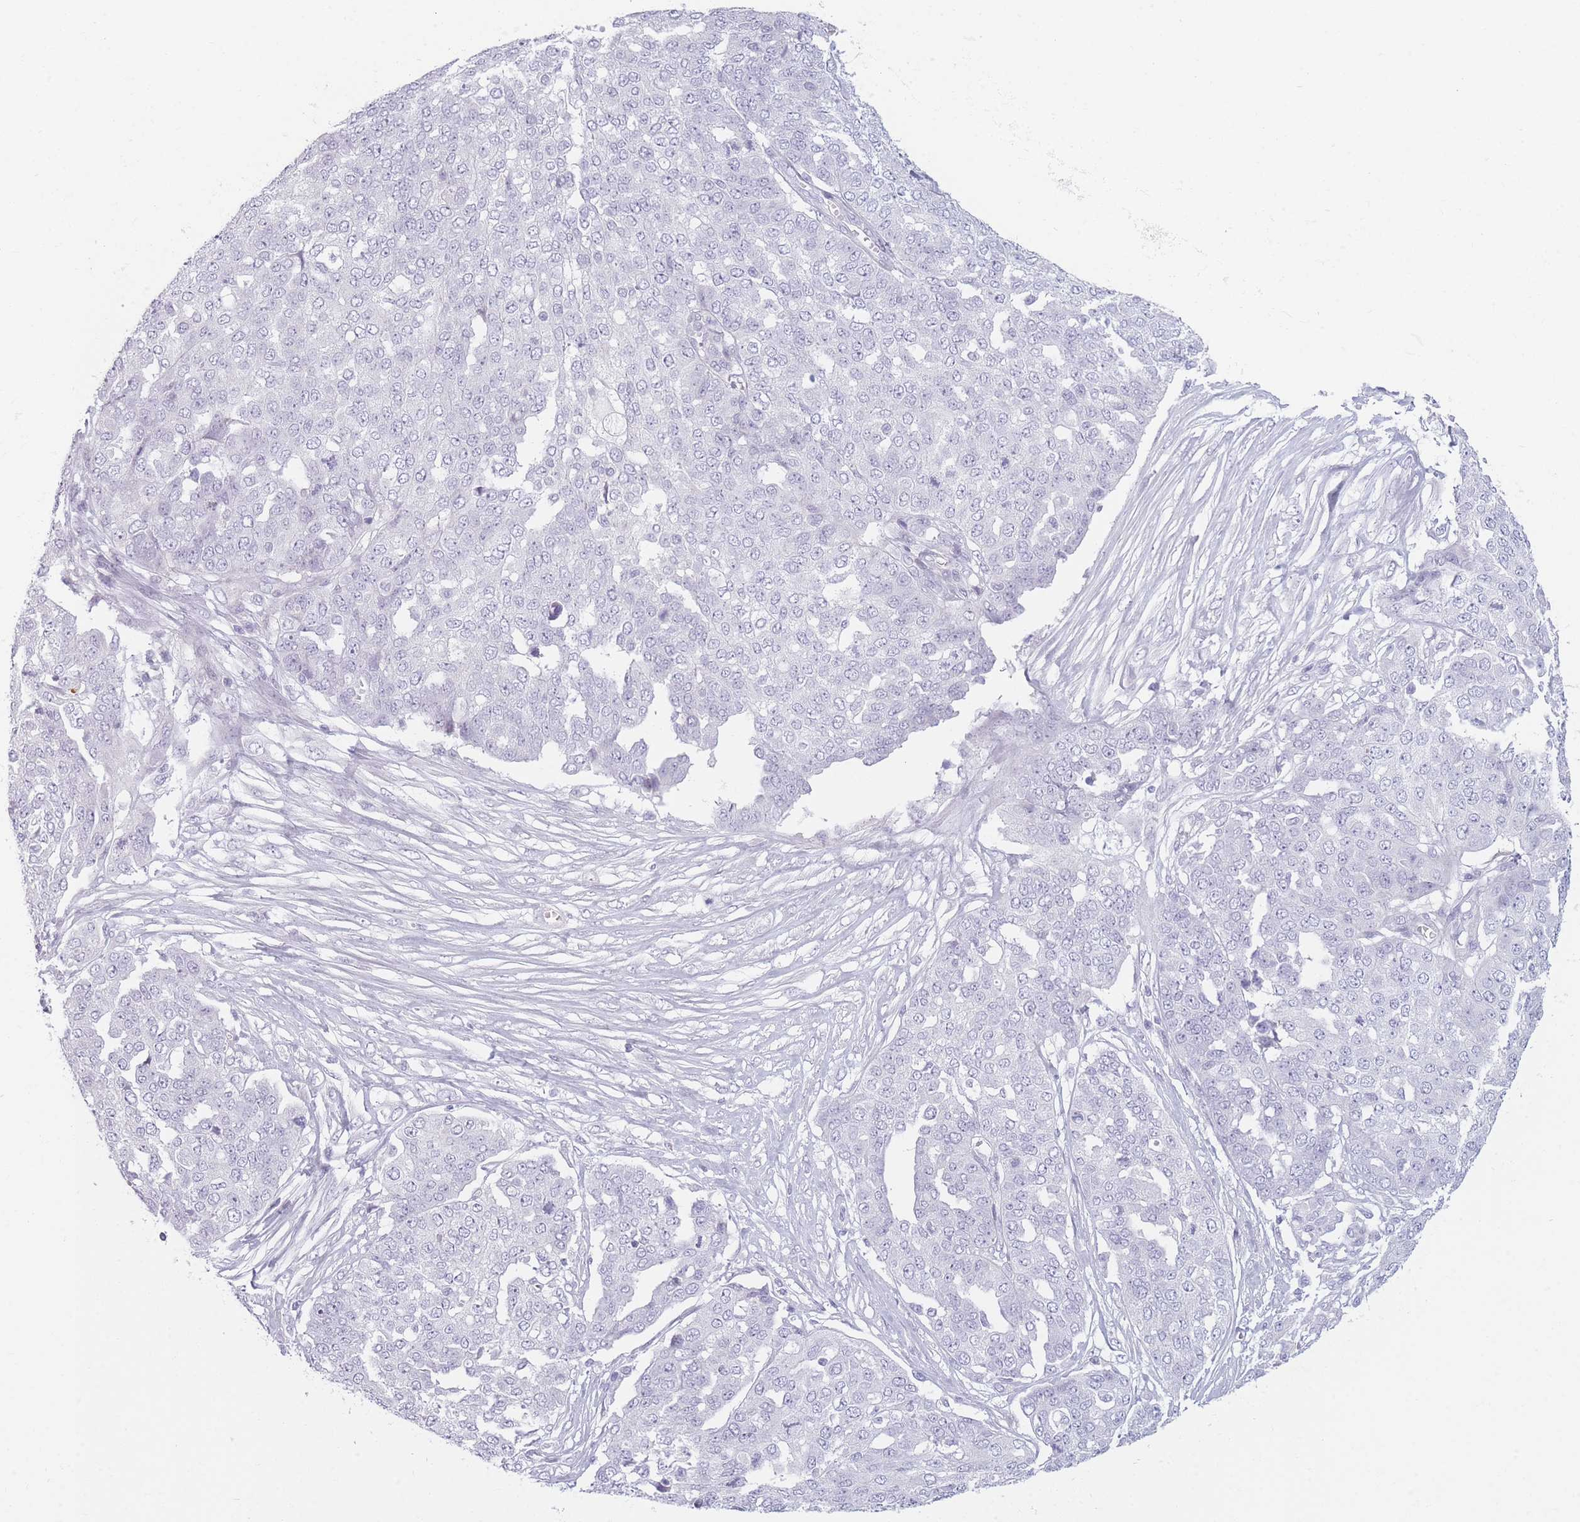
{"staining": {"intensity": "negative", "quantity": "none", "location": "none"}, "tissue": "ovarian cancer", "cell_type": "Tumor cells", "image_type": "cancer", "snomed": [{"axis": "morphology", "description": "Cystadenocarcinoma, serous, NOS"}, {"axis": "topography", "description": "Soft tissue"}, {"axis": "topography", "description": "Ovary"}], "caption": "An immunohistochemistry (IHC) histopathology image of serous cystadenocarcinoma (ovarian) is shown. There is no staining in tumor cells of serous cystadenocarcinoma (ovarian). The staining was performed using DAB to visualize the protein expression in brown, while the nuclei were stained in blue with hematoxylin (Magnification: 20x).", "gene": "PLEKHG2", "patient": {"sex": "female", "age": 57}}